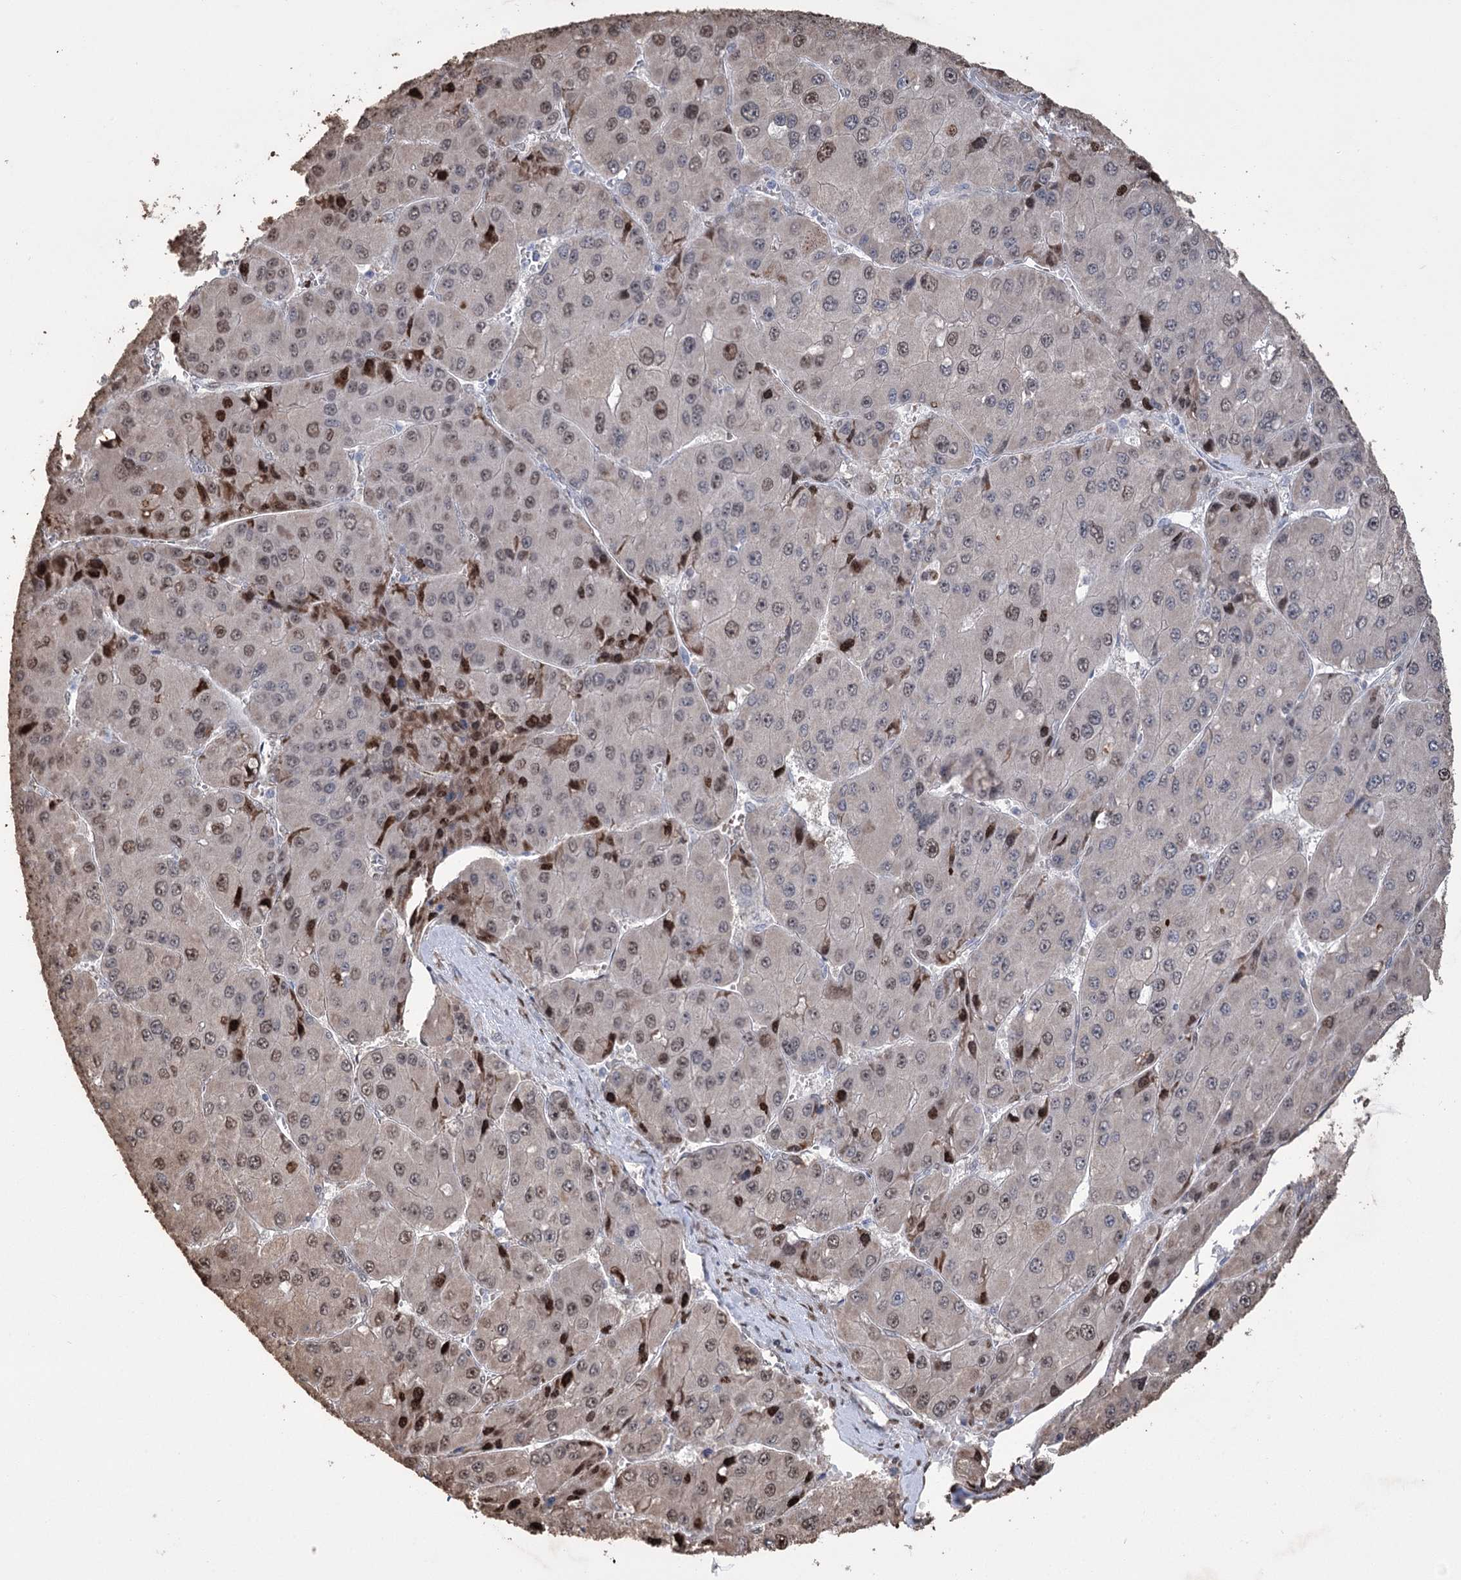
{"staining": {"intensity": "moderate", "quantity": "25%-75%", "location": "nuclear"}, "tissue": "liver cancer", "cell_type": "Tumor cells", "image_type": "cancer", "snomed": [{"axis": "morphology", "description": "Carcinoma, Hepatocellular, NOS"}, {"axis": "topography", "description": "Liver"}], "caption": "Liver hepatocellular carcinoma stained with immunohistochemistry exhibits moderate nuclear staining in approximately 25%-75% of tumor cells.", "gene": "NFU1", "patient": {"sex": "female", "age": 73}}